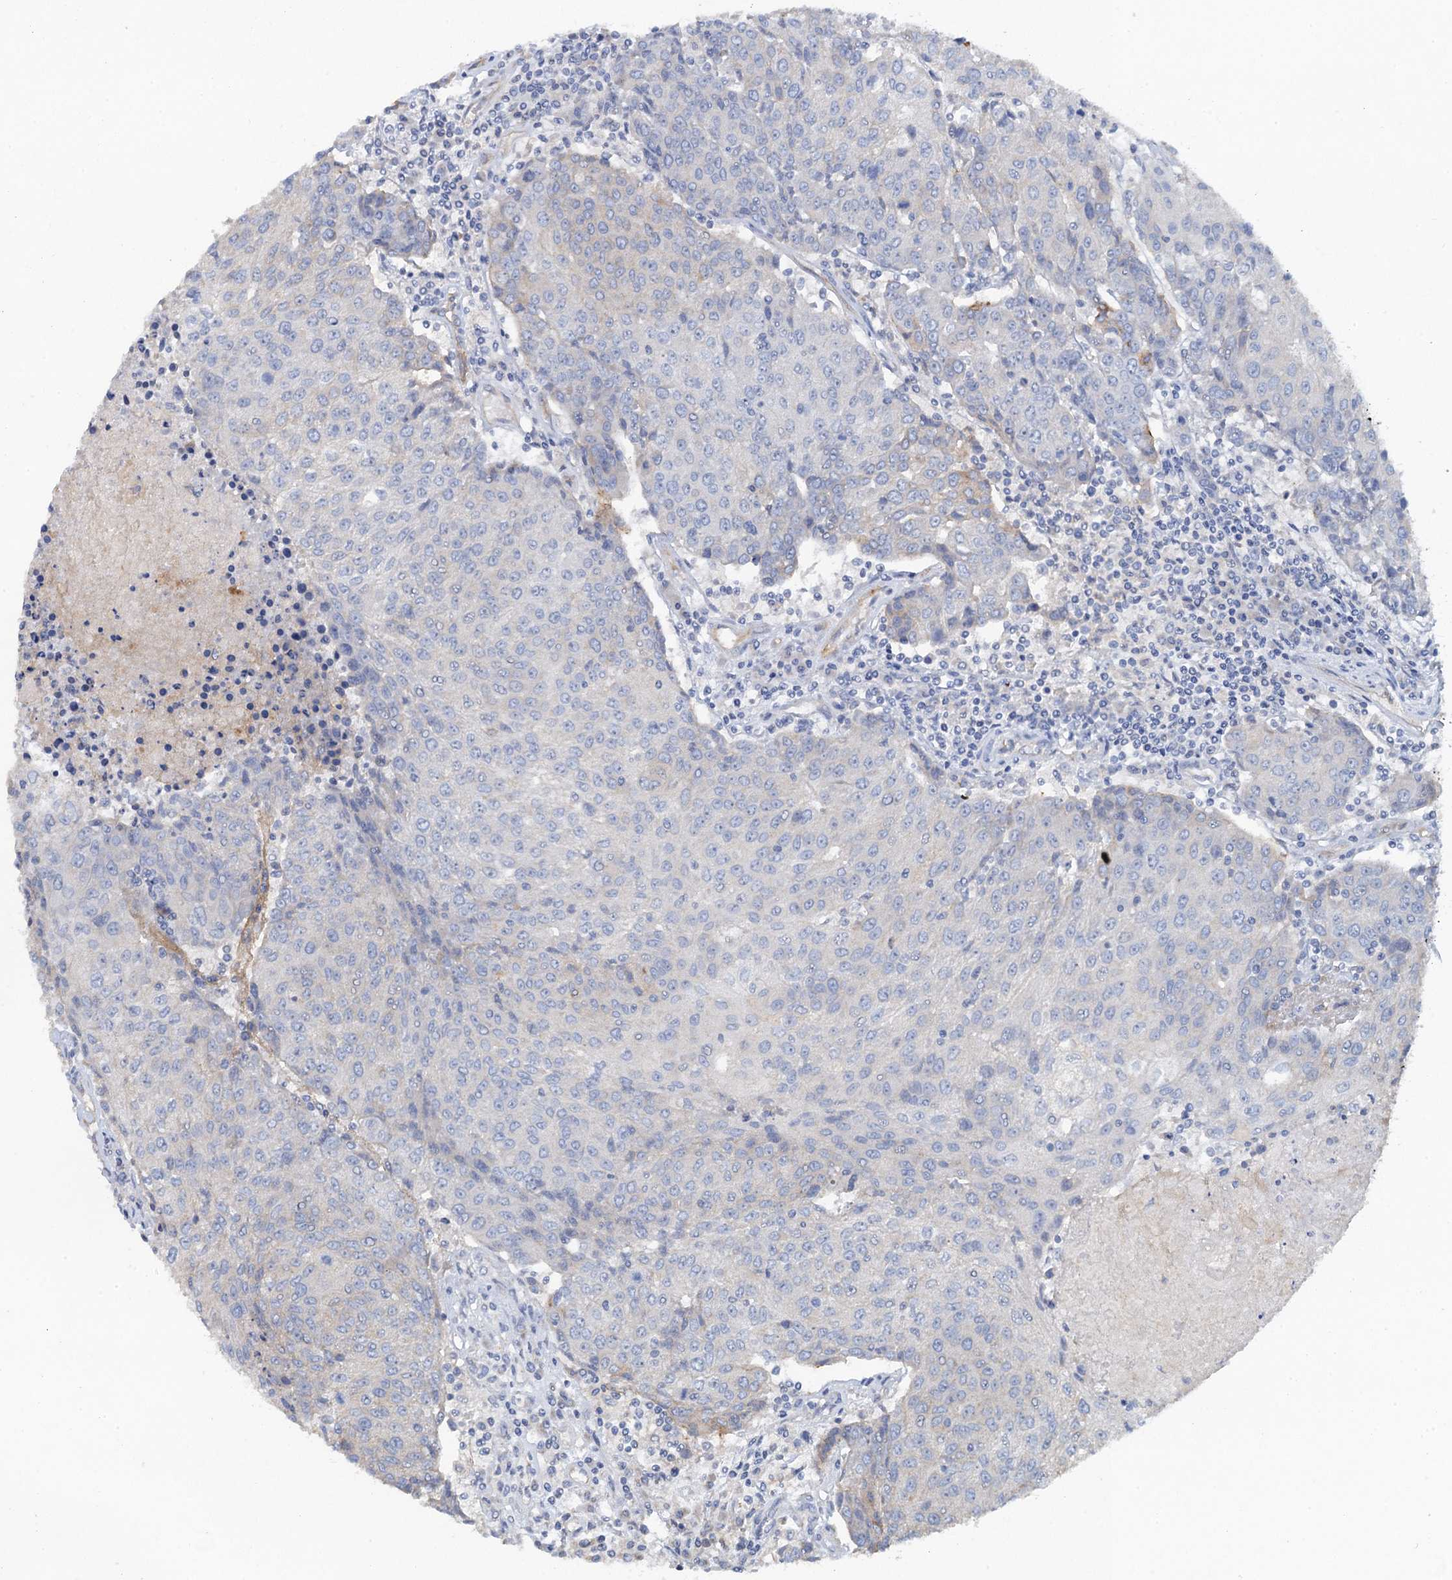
{"staining": {"intensity": "negative", "quantity": "none", "location": "none"}, "tissue": "urothelial cancer", "cell_type": "Tumor cells", "image_type": "cancer", "snomed": [{"axis": "morphology", "description": "Urothelial carcinoma, High grade"}, {"axis": "topography", "description": "Urinary bladder"}], "caption": "There is no significant staining in tumor cells of urothelial cancer.", "gene": "PLLP", "patient": {"sex": "female", "age": 85}}